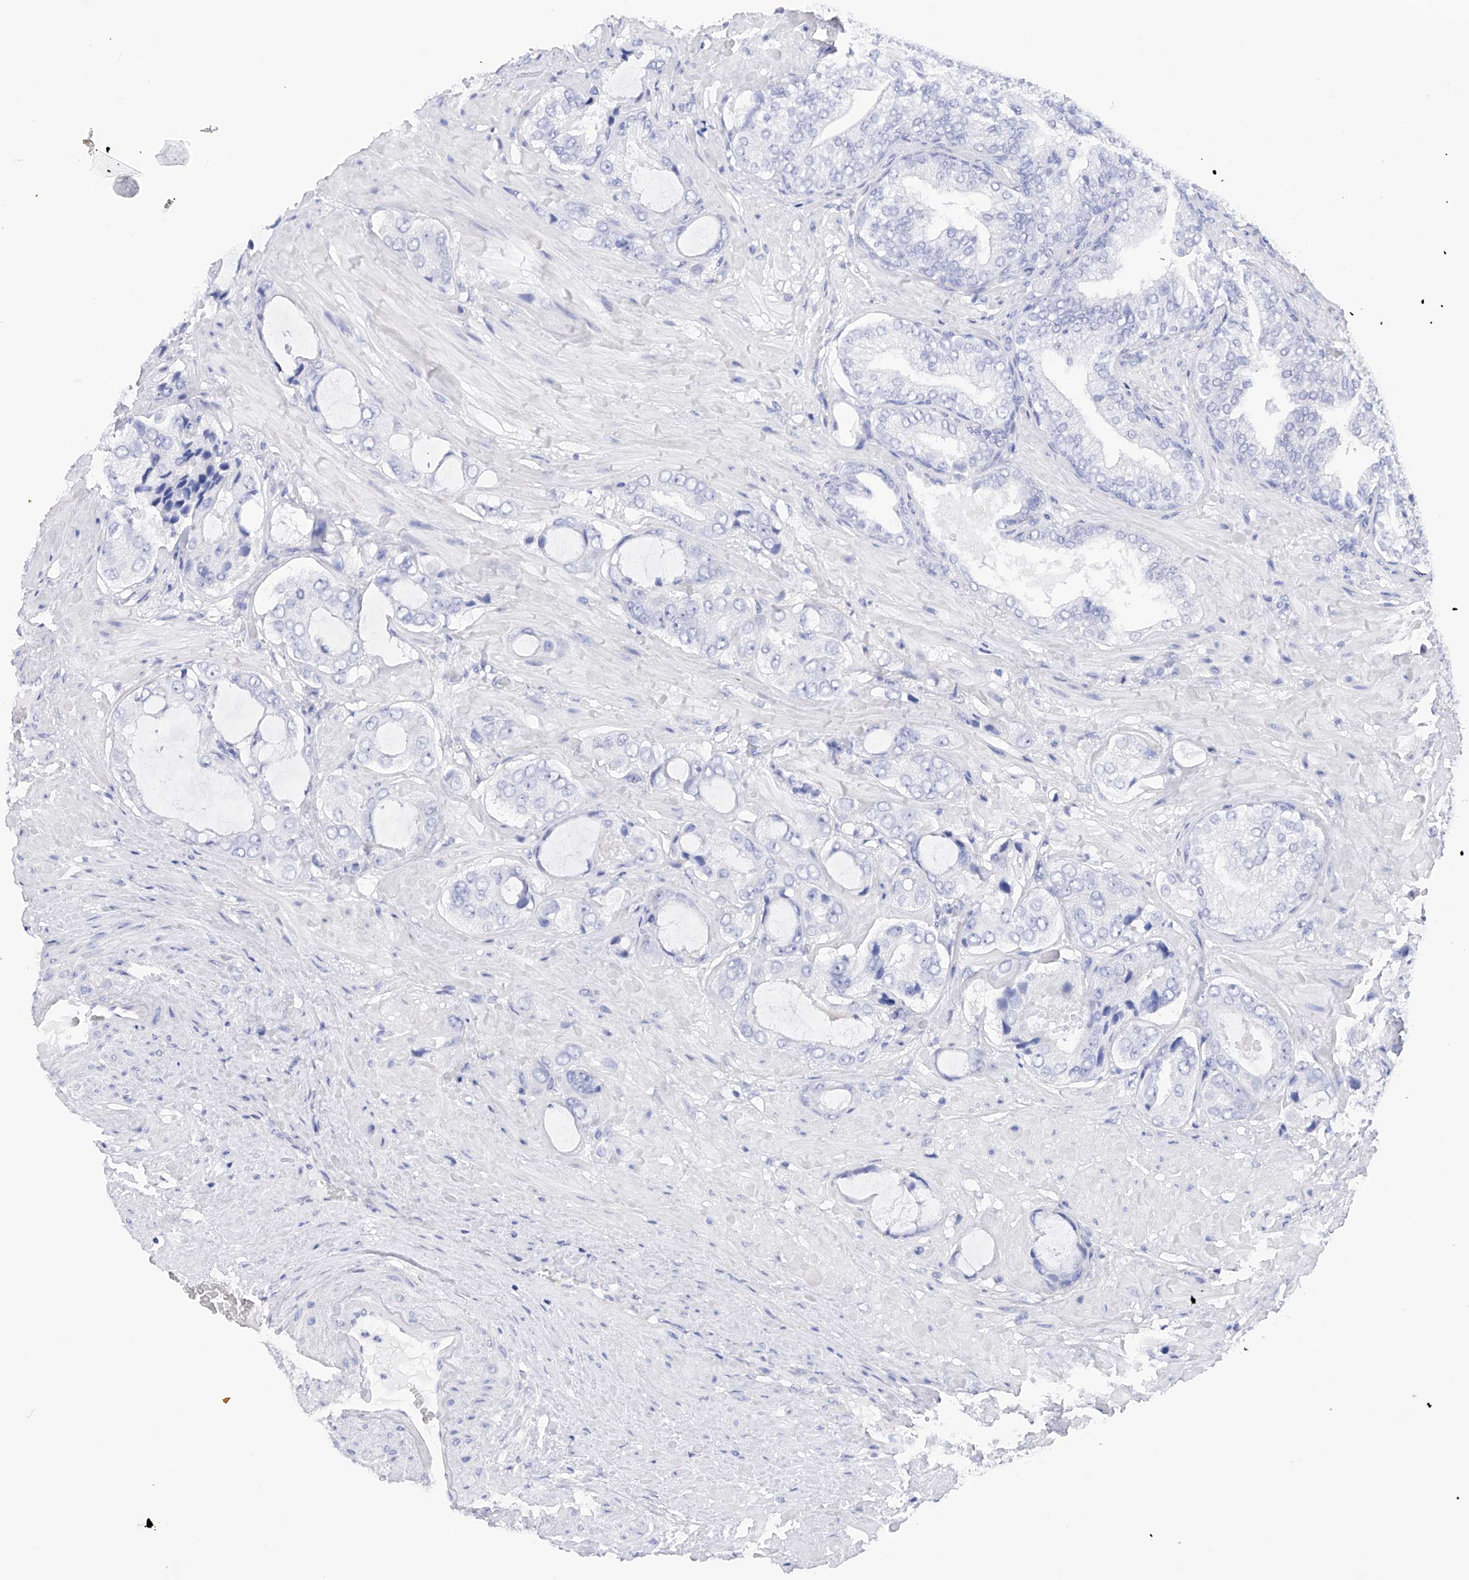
{"staining": {"intensity": "negative", "quantity": "none", "location": "none"}, "tissue": "prostate cancer", "cell_type": "Tumor cells", "image_type": "cancer", "snomed": [{"axis": "morphology", "description": "Adenocarcinoma, High grade"}, {"axis": "topography", "description": "Prostate"}], "caption": "Immunohistochemical staining of human high-grade adenocarcinoma (prostate) displays no significant staining in tumor cells.", "gene": "FLG", "patient": {"sex": "male", "age": 59}}